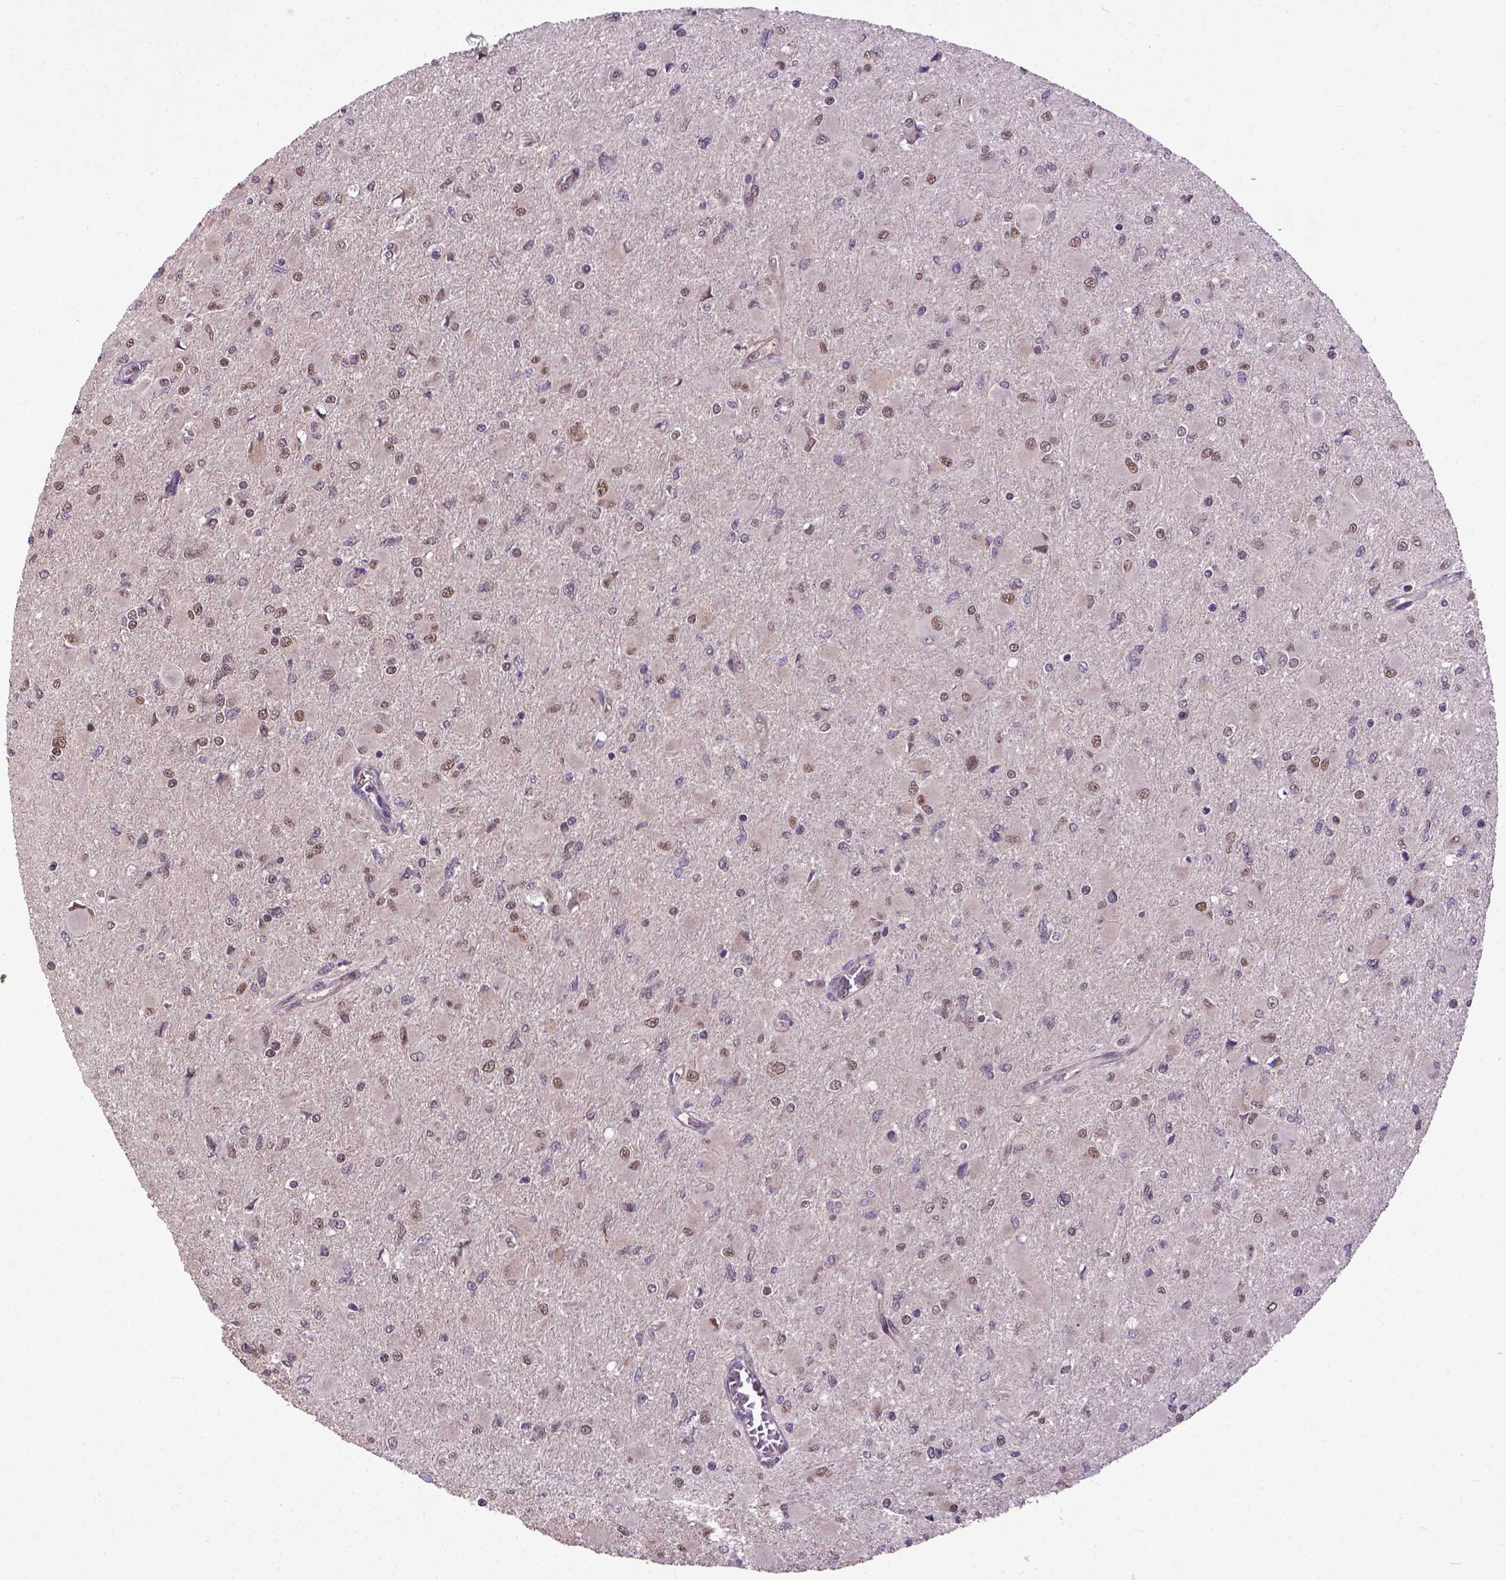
{"staining": {"intensity": "moderate", "quantity": "25%-75%", "location": "nuclear"}, "tissue": "glioma", "cell_type": "Tumor cells", "image_type": "cancer", "snomed": [{"axis": "morphology", "description": "Glioma, malignant, High grade"}, {"axis": "topography", "description": "Cerebral cortex"}], "caption": "Glioma was stained to show a protein in brown. There is medium levels of moderate nuclear staining in approximately 25%-75% of tumor cells.", "gene": "UBA3", "patient": {"sex": "female", "age": 36}}